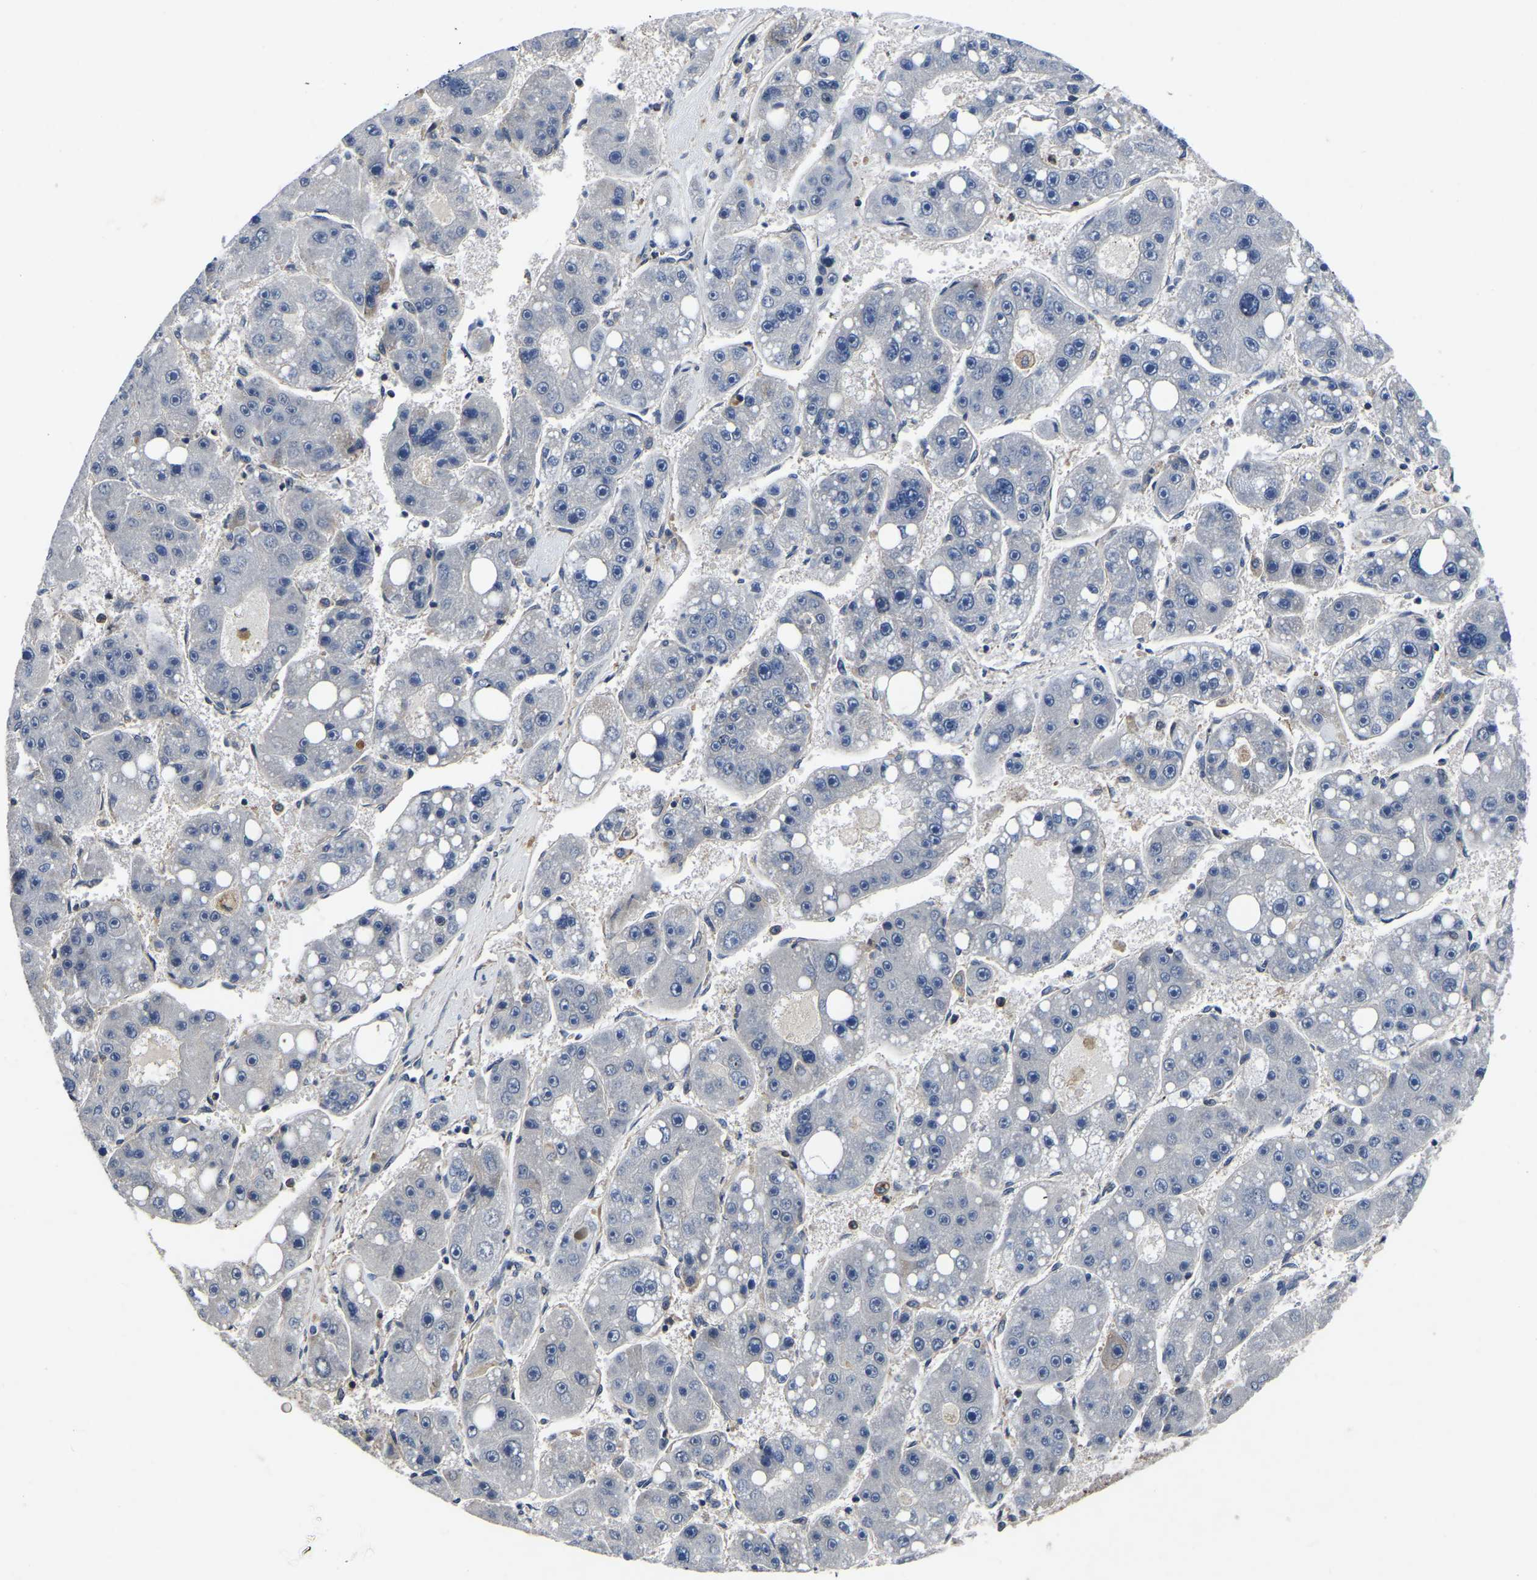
{"staining": {"intensity": "negative", "quantity": "none", "location": "none"}, "tissue": "liver cancer", "cell_type": "Tumor cells", "image_type": "cancer", "snomed": [{"axis": "morphology", "description": "Carcinoma, Hepatocellular, NOS"}, {"axis": "topography", "description": "Liver"}], "caption": "An immunohistochemistry micrograph of hepatocellular carcinoma (liver) is shown. There is no staining in tumor cells of hepatocellular carcinoma (liver). (Brightfield microscopy of DAB immunohistochemistry (IHC) at high magnification).", "gene": "FGD5", "patient": {"sex": "female", "age": 61}}